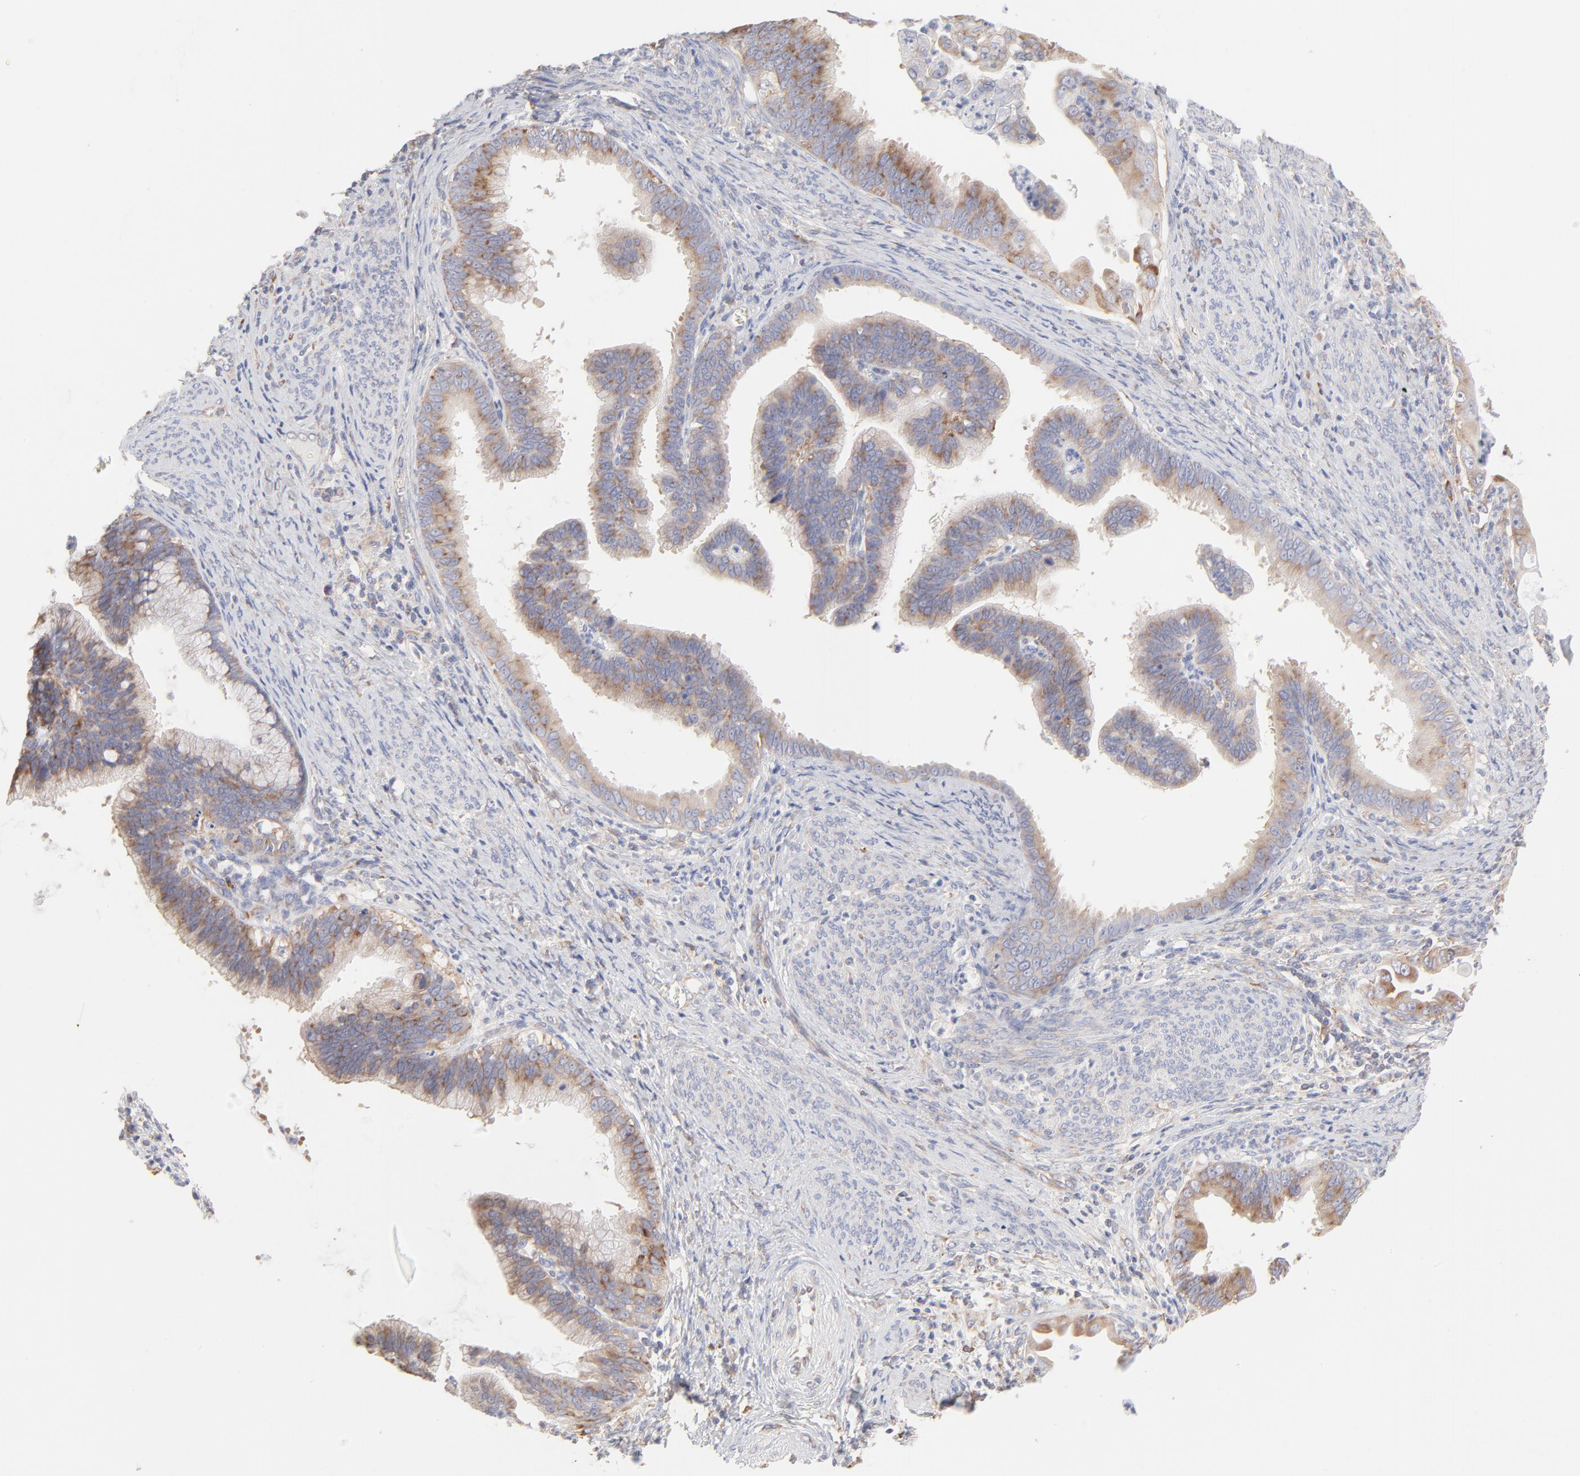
{"staining": {"intensity": "moderate", "quantity": ">75%", "location": "cytoplasmic/membranous"}, "tissue": "cervical cancer", "cell_type": "Tumor cells", "image_type": "cancer", "snomed": [{"axis": "morphology", "description": "Adenocarcinoma, NOS"}, {"axis": "topography", "description": "Cervix"}], "caption": "DAB (3,3'-diaminobenzidine) immunohistochemical staining of adenocarcinoma (cervical) exhibits moderate cytoplasmic/membranous protein staining in approximately >75% of tumor cells.", "gene": "RPS21", "patient": {"sex": "female", "age": 47}}